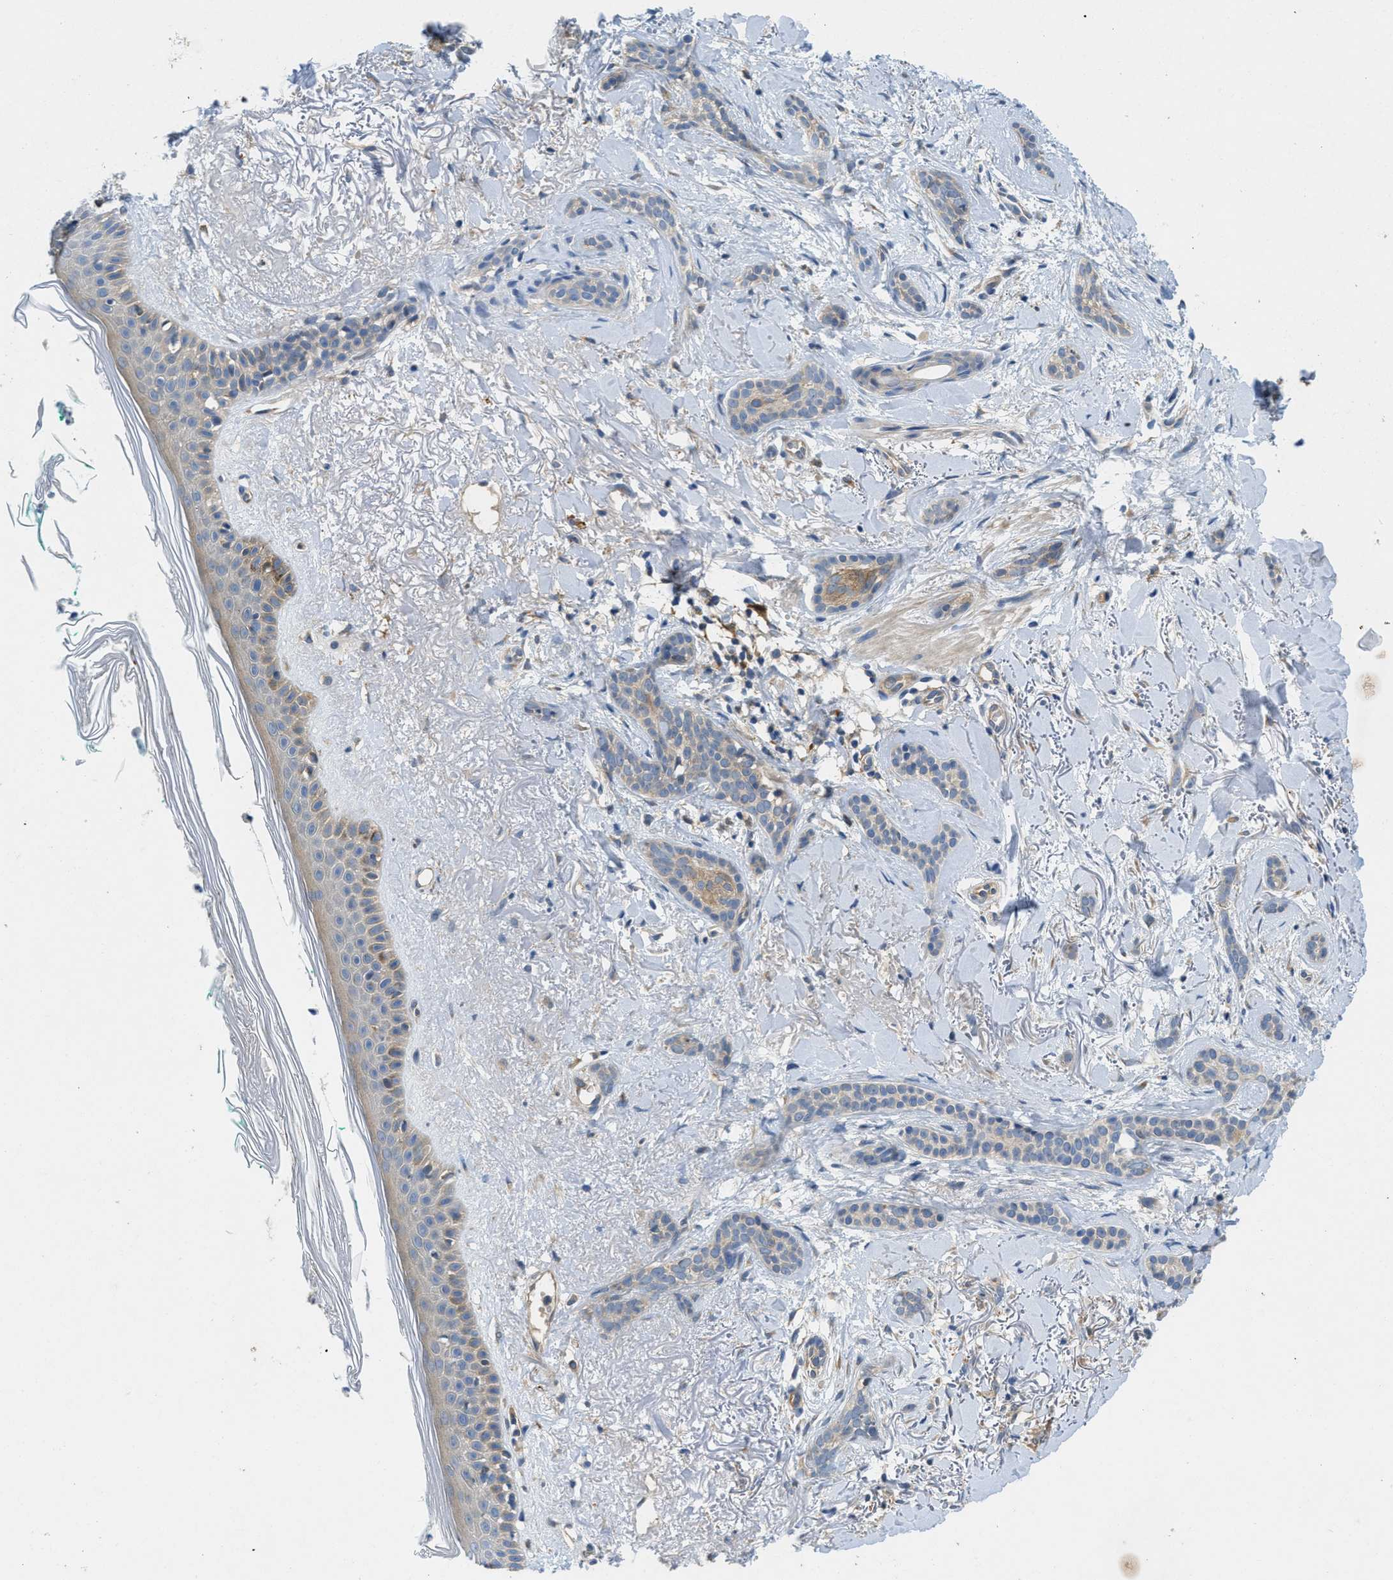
{"staining": {"intensity": "moderate", "quantity": "<25%", "location": "cytoplasmic/membranous"}, "tissue": "skin cancer", "cell_type": "Tumor cells", "image_type": "cancer", "snomed": [{"axis": "morphology", "description": "Basal cell carcinoma"}, {"axis": "morphology", "description": "Adnexal tumor, benign"}, {"axis": "topography", "description": "Skin"}], "caption": "IHC image of benign adnexal tumor (skin) stained for a protein (brown), which exhibits low levels of moderate cytoplasmic/membranous expression in about <25% of tumor cells.", "gene": "RIPK2", "patient": {"sex": "female", "age": 42}}